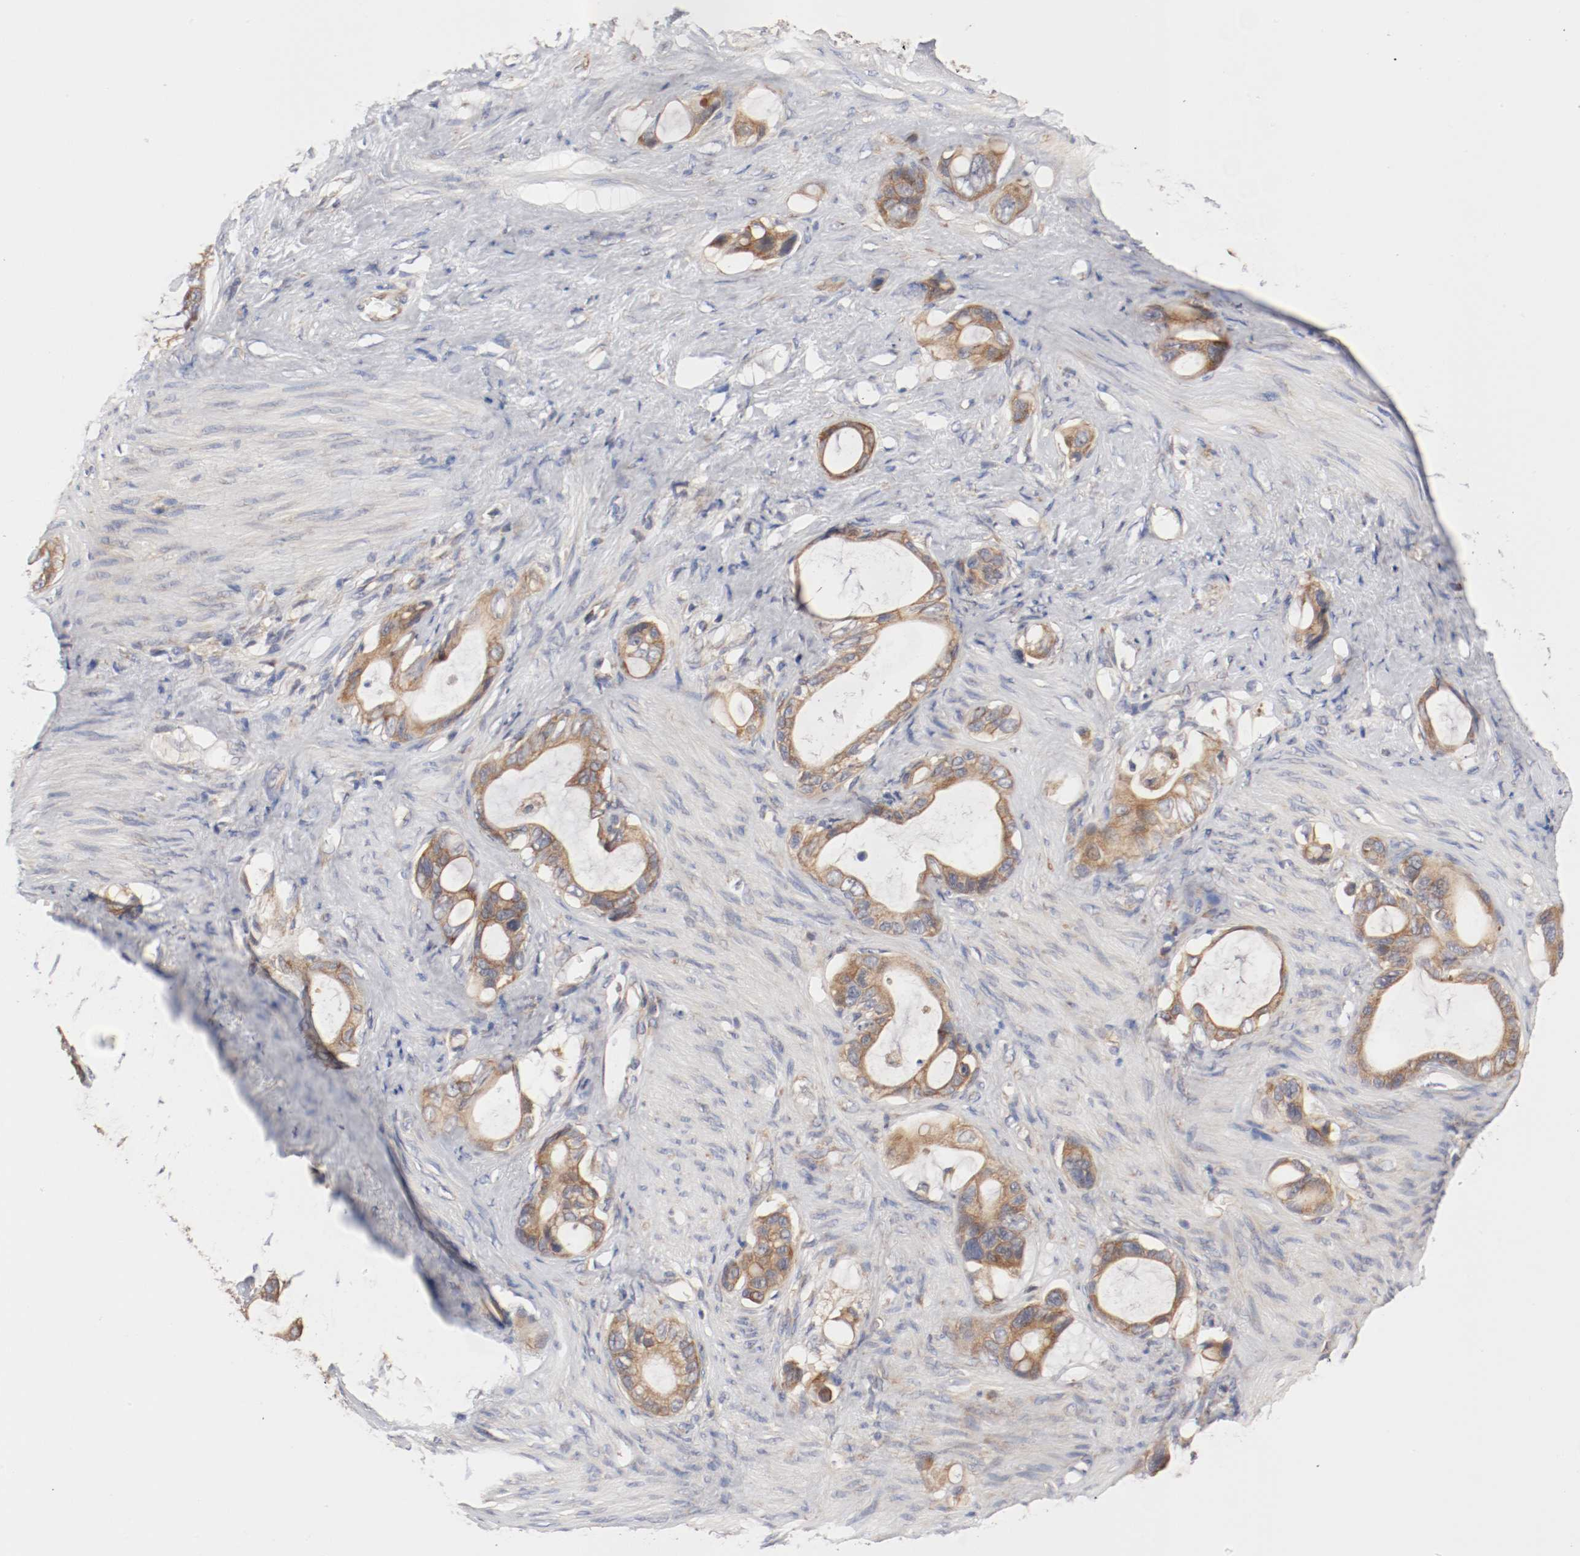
{"staining": {"intensity": "moderate", "quantity": ">75%", "location": "cytoplasmic/membranous"}, "tissue": "stomach cancer", "cell_type": "Tumor cells", "image_type": "cancer", "snomed": [{"axis": "morphology", "description": "Adenocarcinoma, NOS"}, {"axis": "topography", "description": "Stomach"}], "caption": "An IHC micrograph of neoplastic tissue is shown. Protein staining in brown shows moderate cytoplasmic/membranous positivity in stomach cancer within tumor cells.", "gene": "FKBP3", "patient": {"sex": "female", "age": 75}}